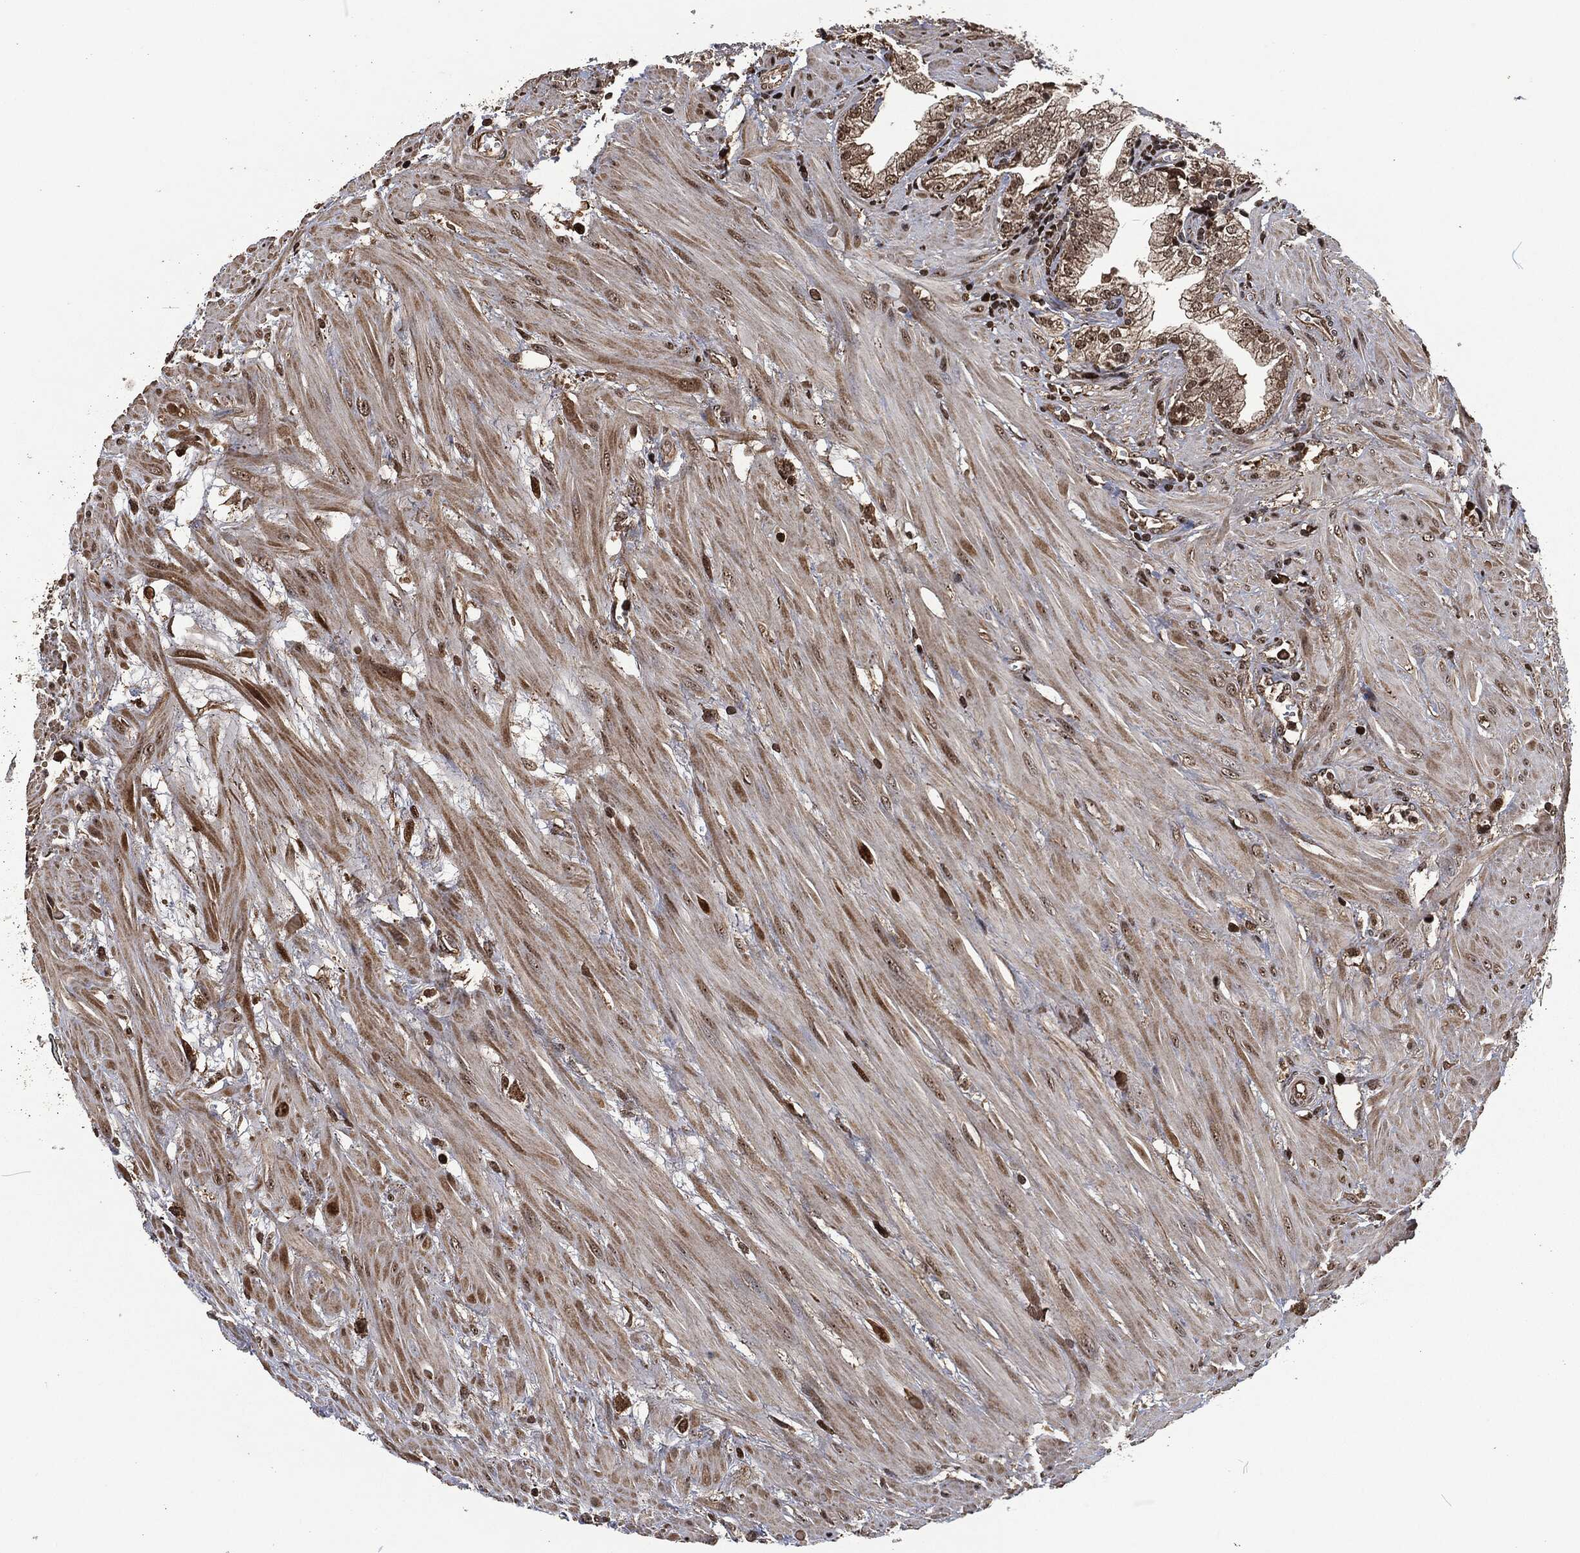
{"staining": {"intensity": "moderate", "quantity": "25%-75%", "location": "cytoplasmic/membranous,nuclear"}, "tissue": "prostate cancer", "cell_type": "Tumor cells", "image_type": "cancer", "snomed": [{"axis": "morphology", "description": "Adenocarcinoma, NOS"}, {"axis": "topography", "description": "Prostate and seminal vesicle, NOS"}, {"axis": "topography", "description": "Prostate"}], "caption": "The photomicrograph reveals staining of prostate cancer, revealing moderate cytoplasmic/membranous and nuclear protein positivity (brown color) within tumor cells.", "gene": "SNAI1", "patient": {"sex": "male", "age": 79}}